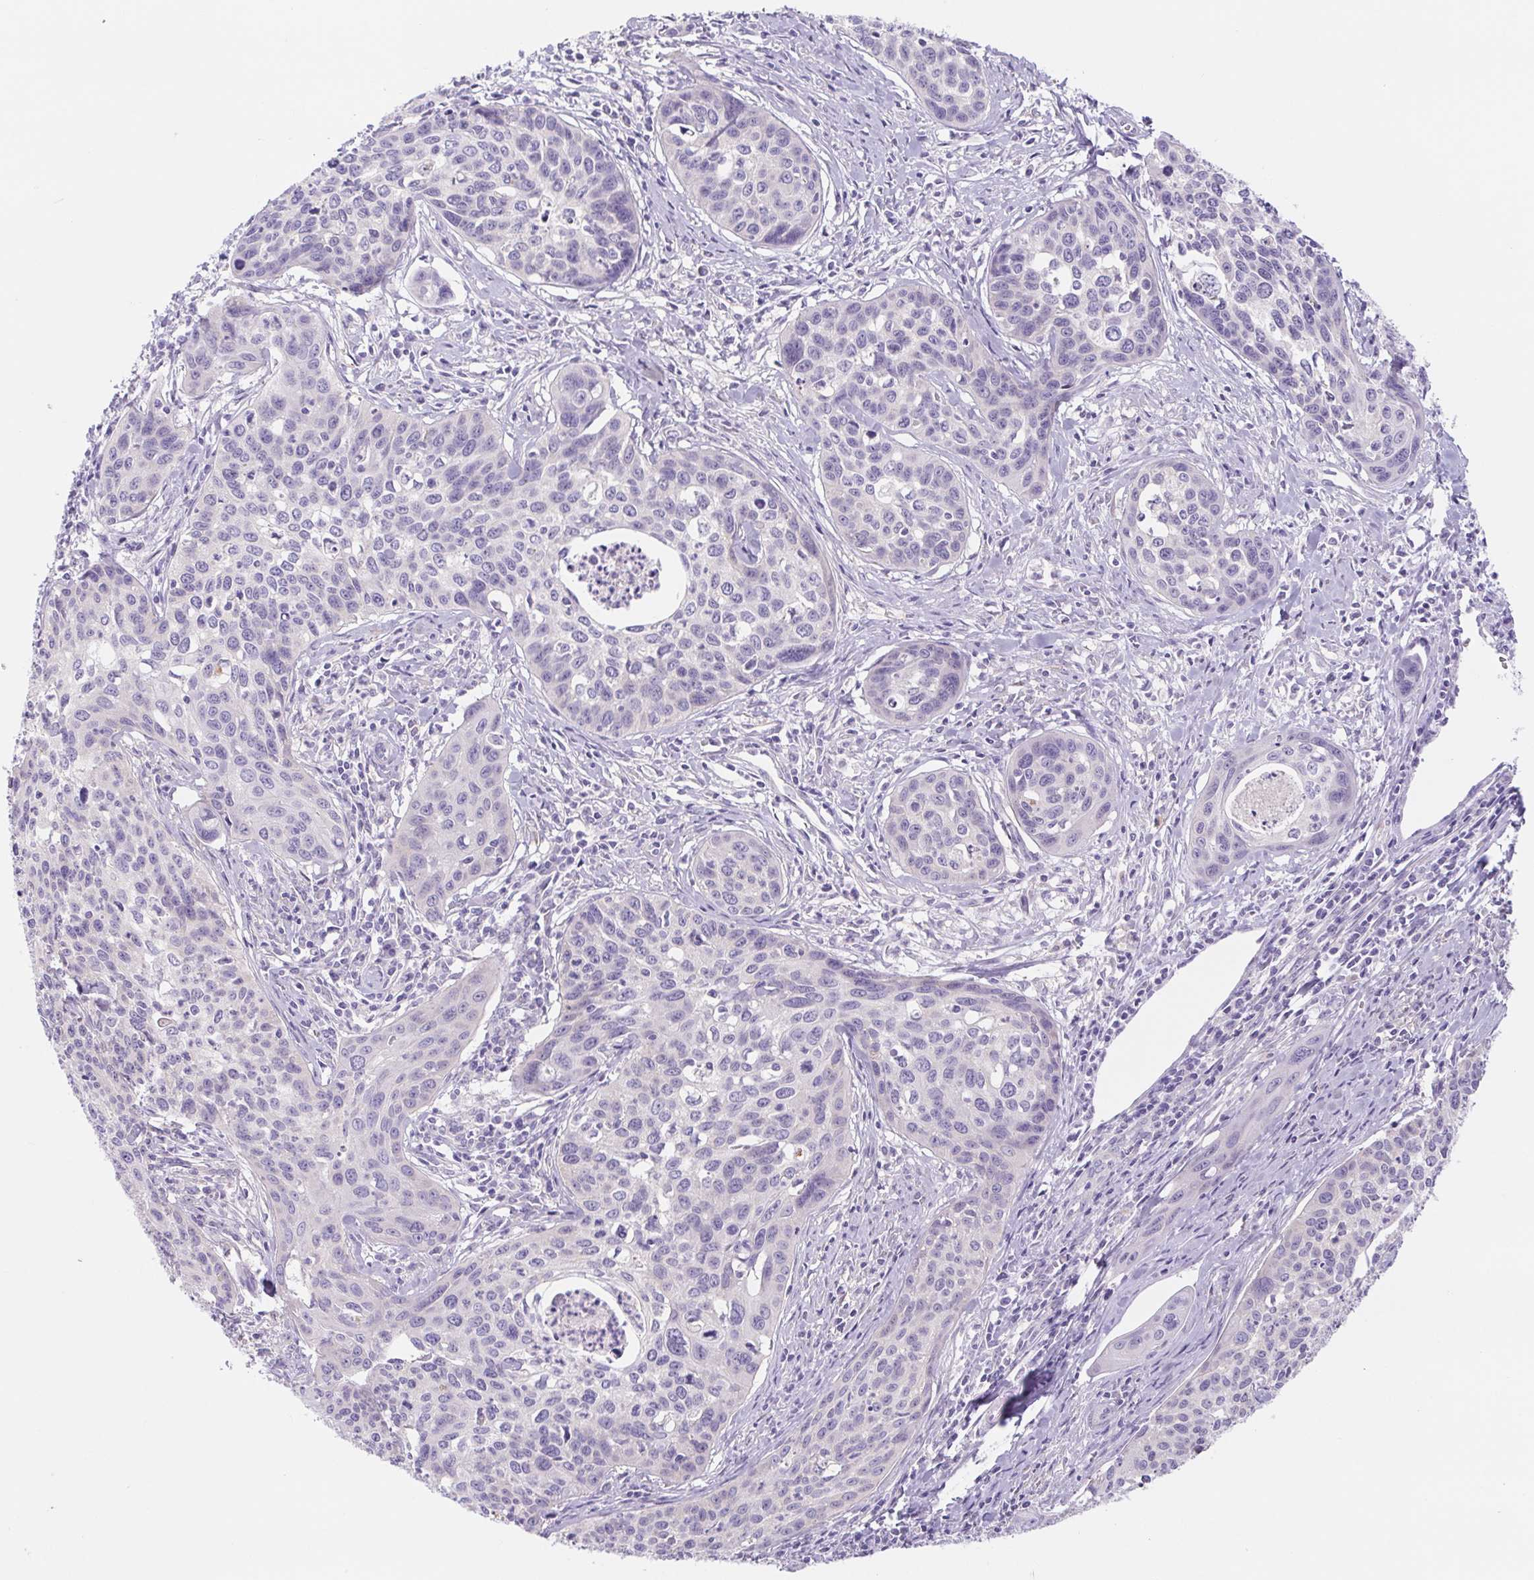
{"staining": {"intensity": "negative", "quantity": "none", "location": "none"}, "tissue": "cervical cancer", "cell_type": "Tumor cells", "image_type": "cancer", "snomed": [{"axis": "morphology", "description": "Squamous cell carcinoma, NOS"}, {"axis": "topography", "description": "Cervix"}], "caption": "Human cervical cancer (squamous cell carcinoma) stained for a protein using immunohistochemistry reveals no expression in tumor cells.", "gene": "DYNC2LI1", "patient": {"sex": "female", "age": 31}}